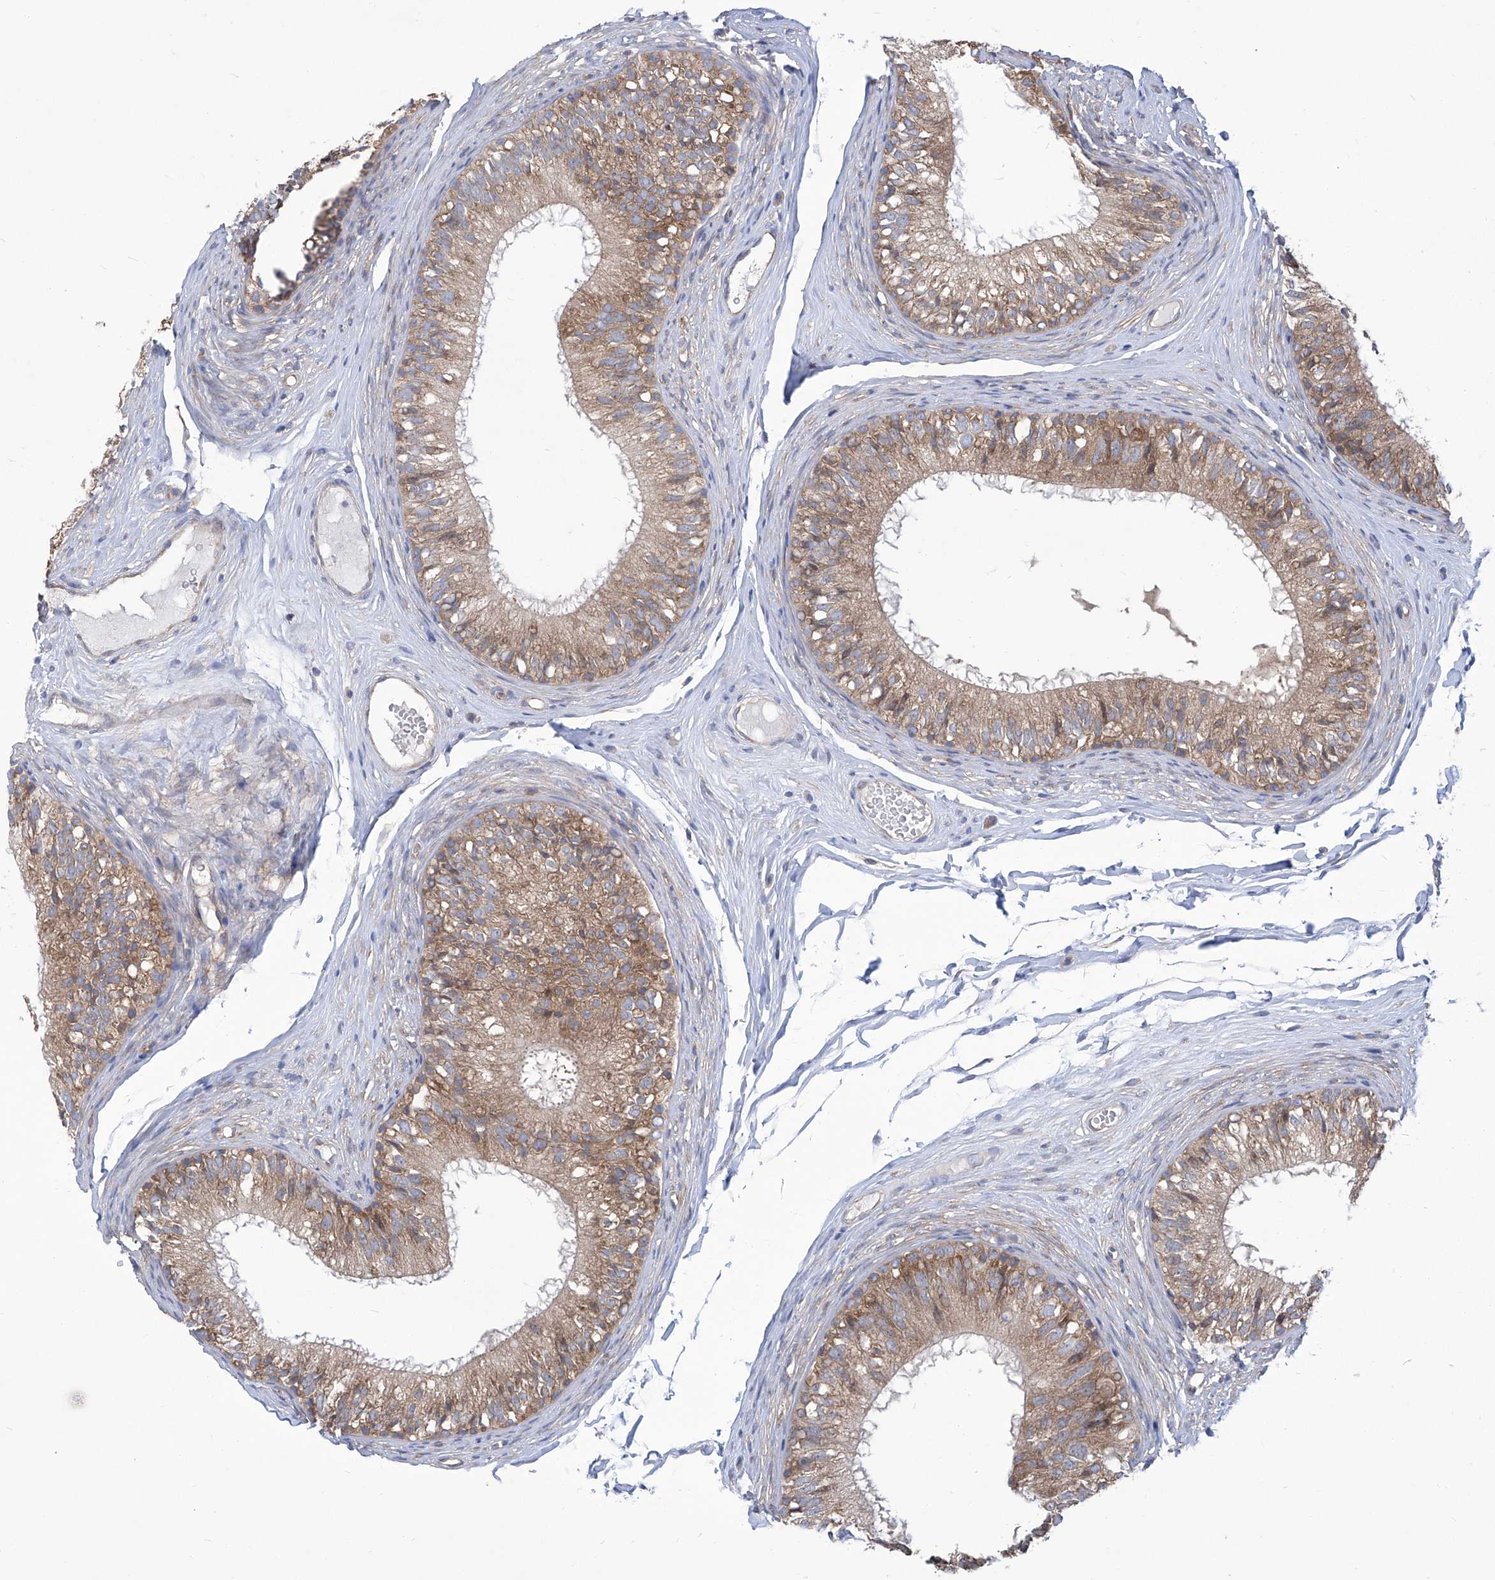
{"staining": {"intensity": "moderate", "quantity": "25%-75%", "location": "cytoplasmic/membranous"}, "tissue": "epididymis", "cell_type": "Glandular cells", "image_type": "normal", "snomed": [{"axis": "morphology", "description": "Normal tissue, NOS"}, {"axis": "morphology", "description": "Seminoma in situ"}, {"axis": "topography", "description": "Testis"}, {"axis": "topography", "description": "Epididymis"}], "caption": "Glandular cells display moderate cytoplasmic/membranous expression in about 25%-75% of cells in normal epididymis.", "gene": "EIF3M", "patient": {"sex": "male", "age": 28}}